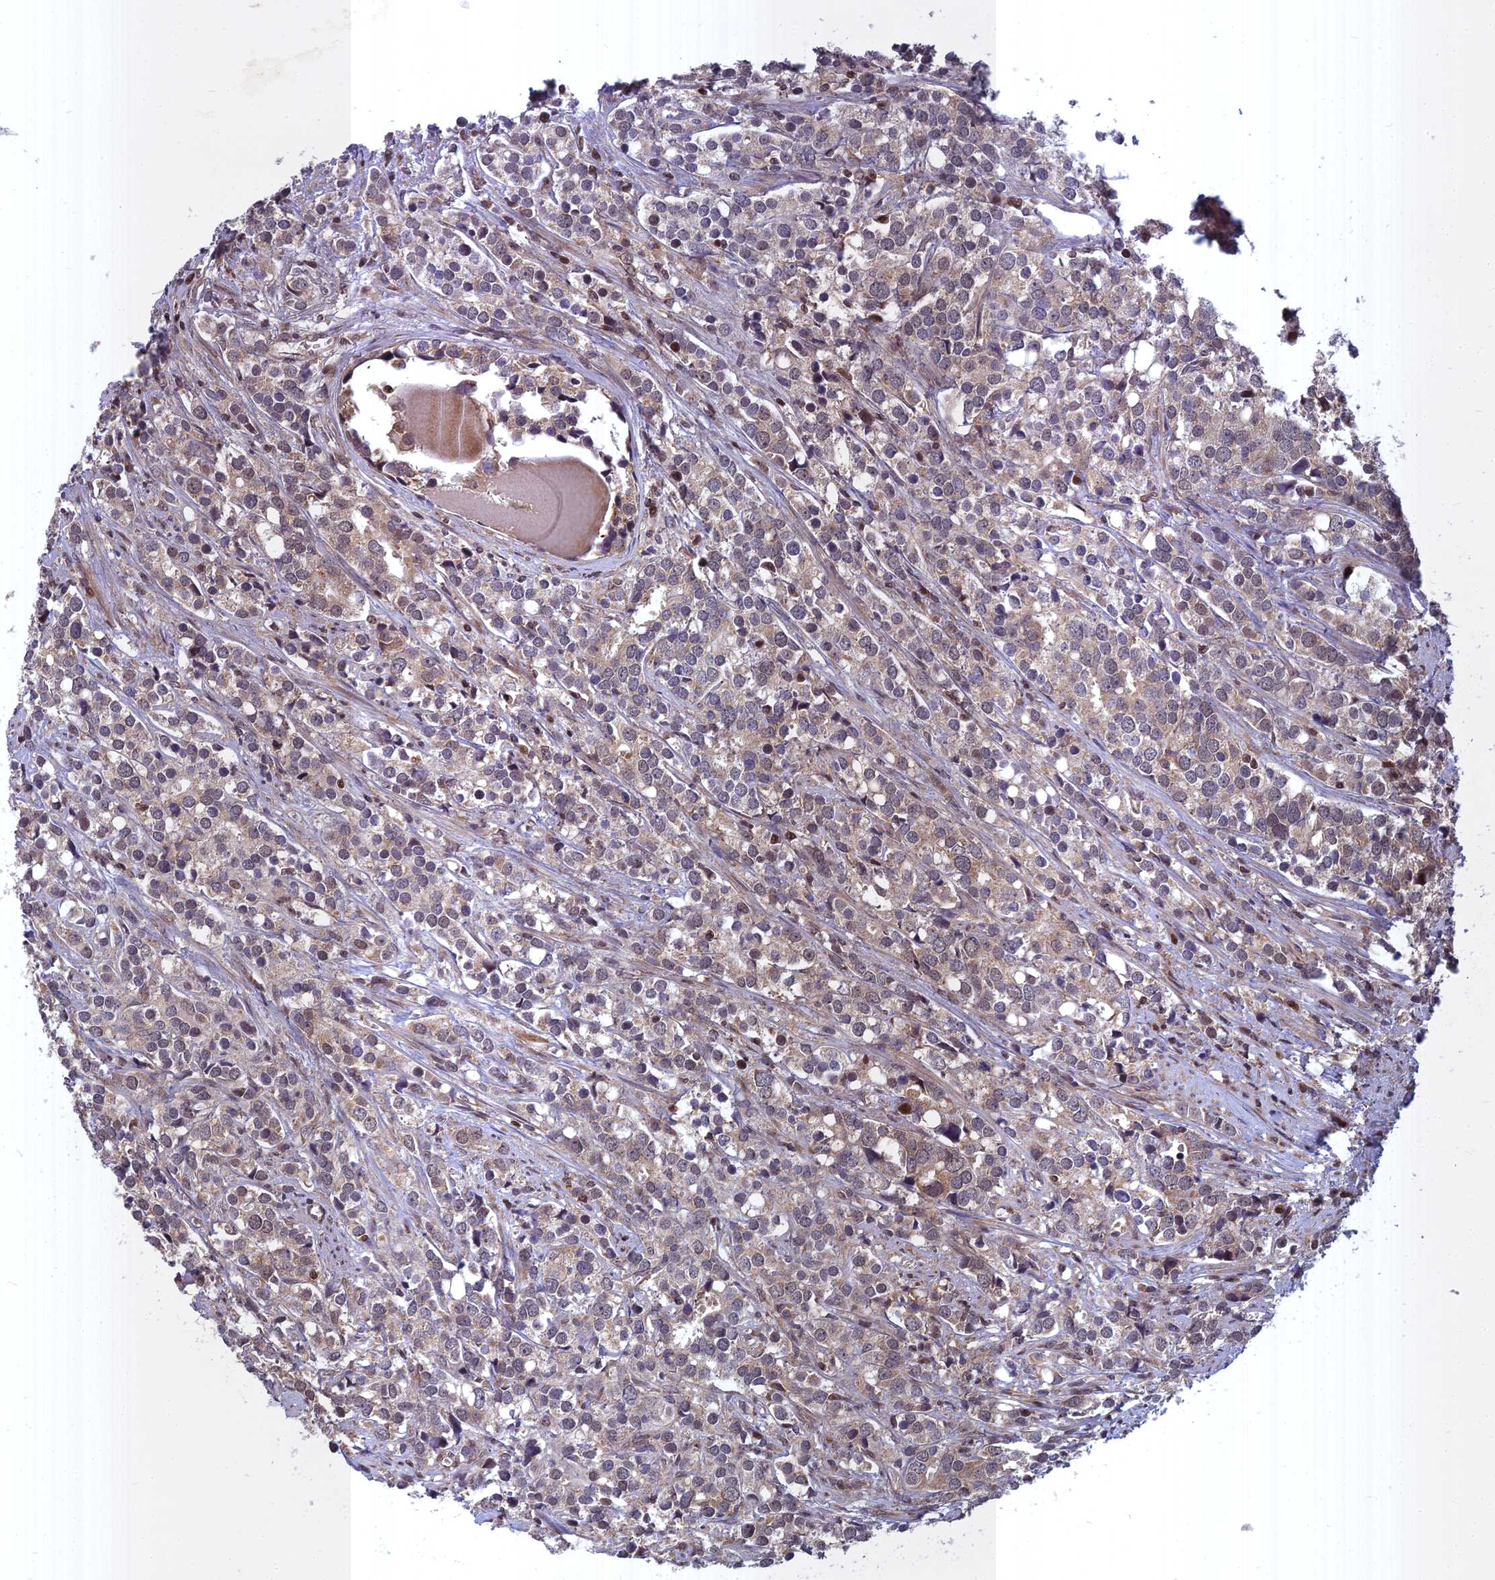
{"staining": {"intensity": "weak", "quantity": "25%-75%", "location": "cytoplasmic/membranous,nuclear"}, "tissue": "prostate cancer", "cell_type": "Tumor cells", "image_type": "cancer", "snomed": [{"axis": "morphology", "description": "Adenocarcinoma, High grade"}, {"axis": "topography", "description": "Prostate"}], "caption": "The immunohistochemical stain labels weak cytoplasmic/membranous and nuclear positivity in tumor cells of adenocarcinoma (high-grade) (prostate) tissue.", "gene": "COMMD2", "patient": {"sex": "male", "age": 71}}